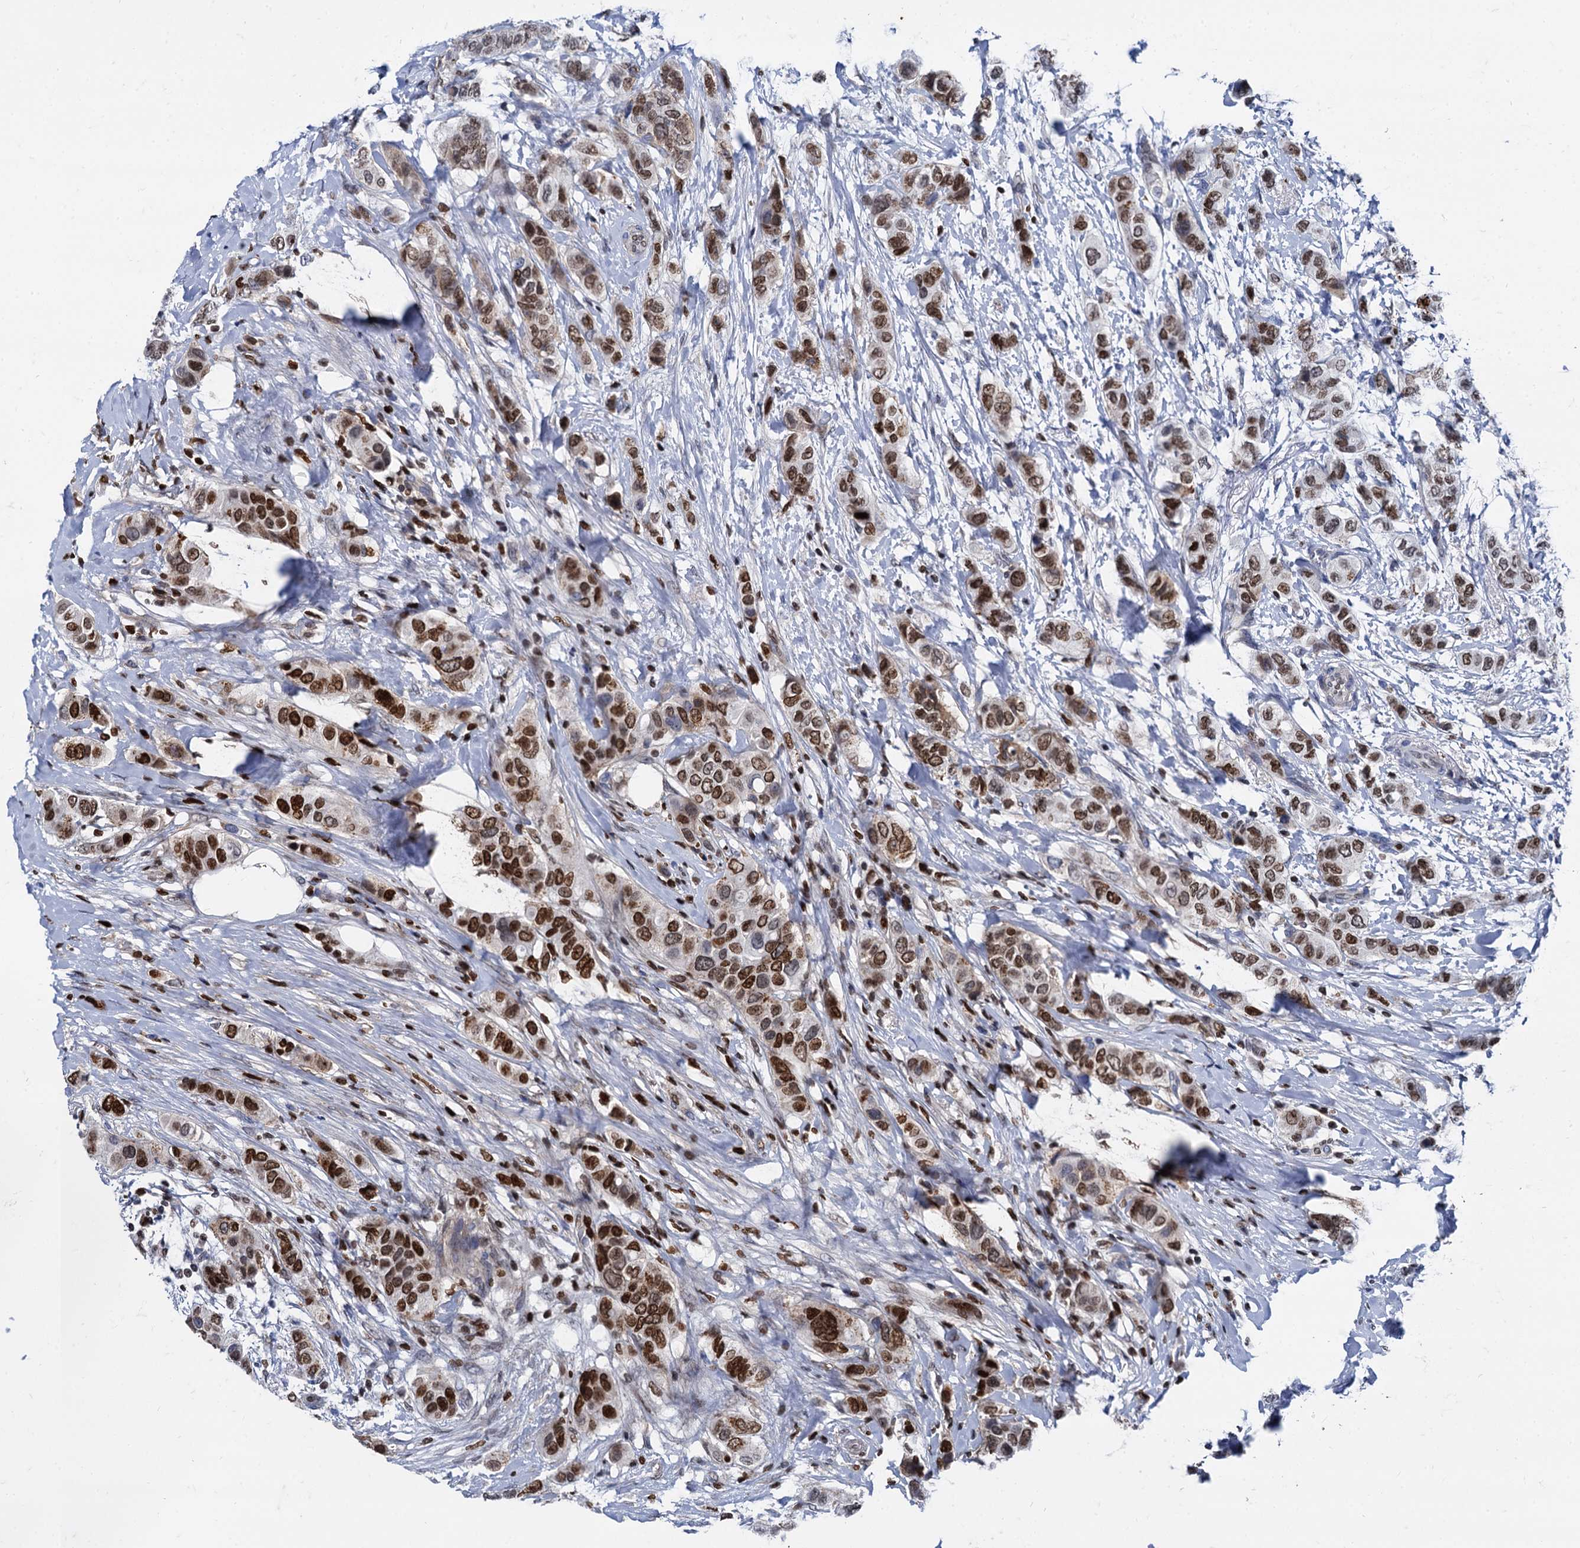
{"staining": {"intensity": "strong", "quantity": ">75%", "location": "nuclear"}, "tissue": "breast cancer", "cell_type": "Tumor cells", "image_type": "cancer", "snomed": [{"axis": "morphology", "description": "Lobular carcinoma"}, {"axis": "topography", "description": "Breast"}], "caption": "Immunohistochemical staining of human breast lobular carcinoma exhibits high levels of strong nuclear protein positivity in about >75% of tumor cells.", "gene": "APOD", "patient": {"sex": "female", "age": 51}}